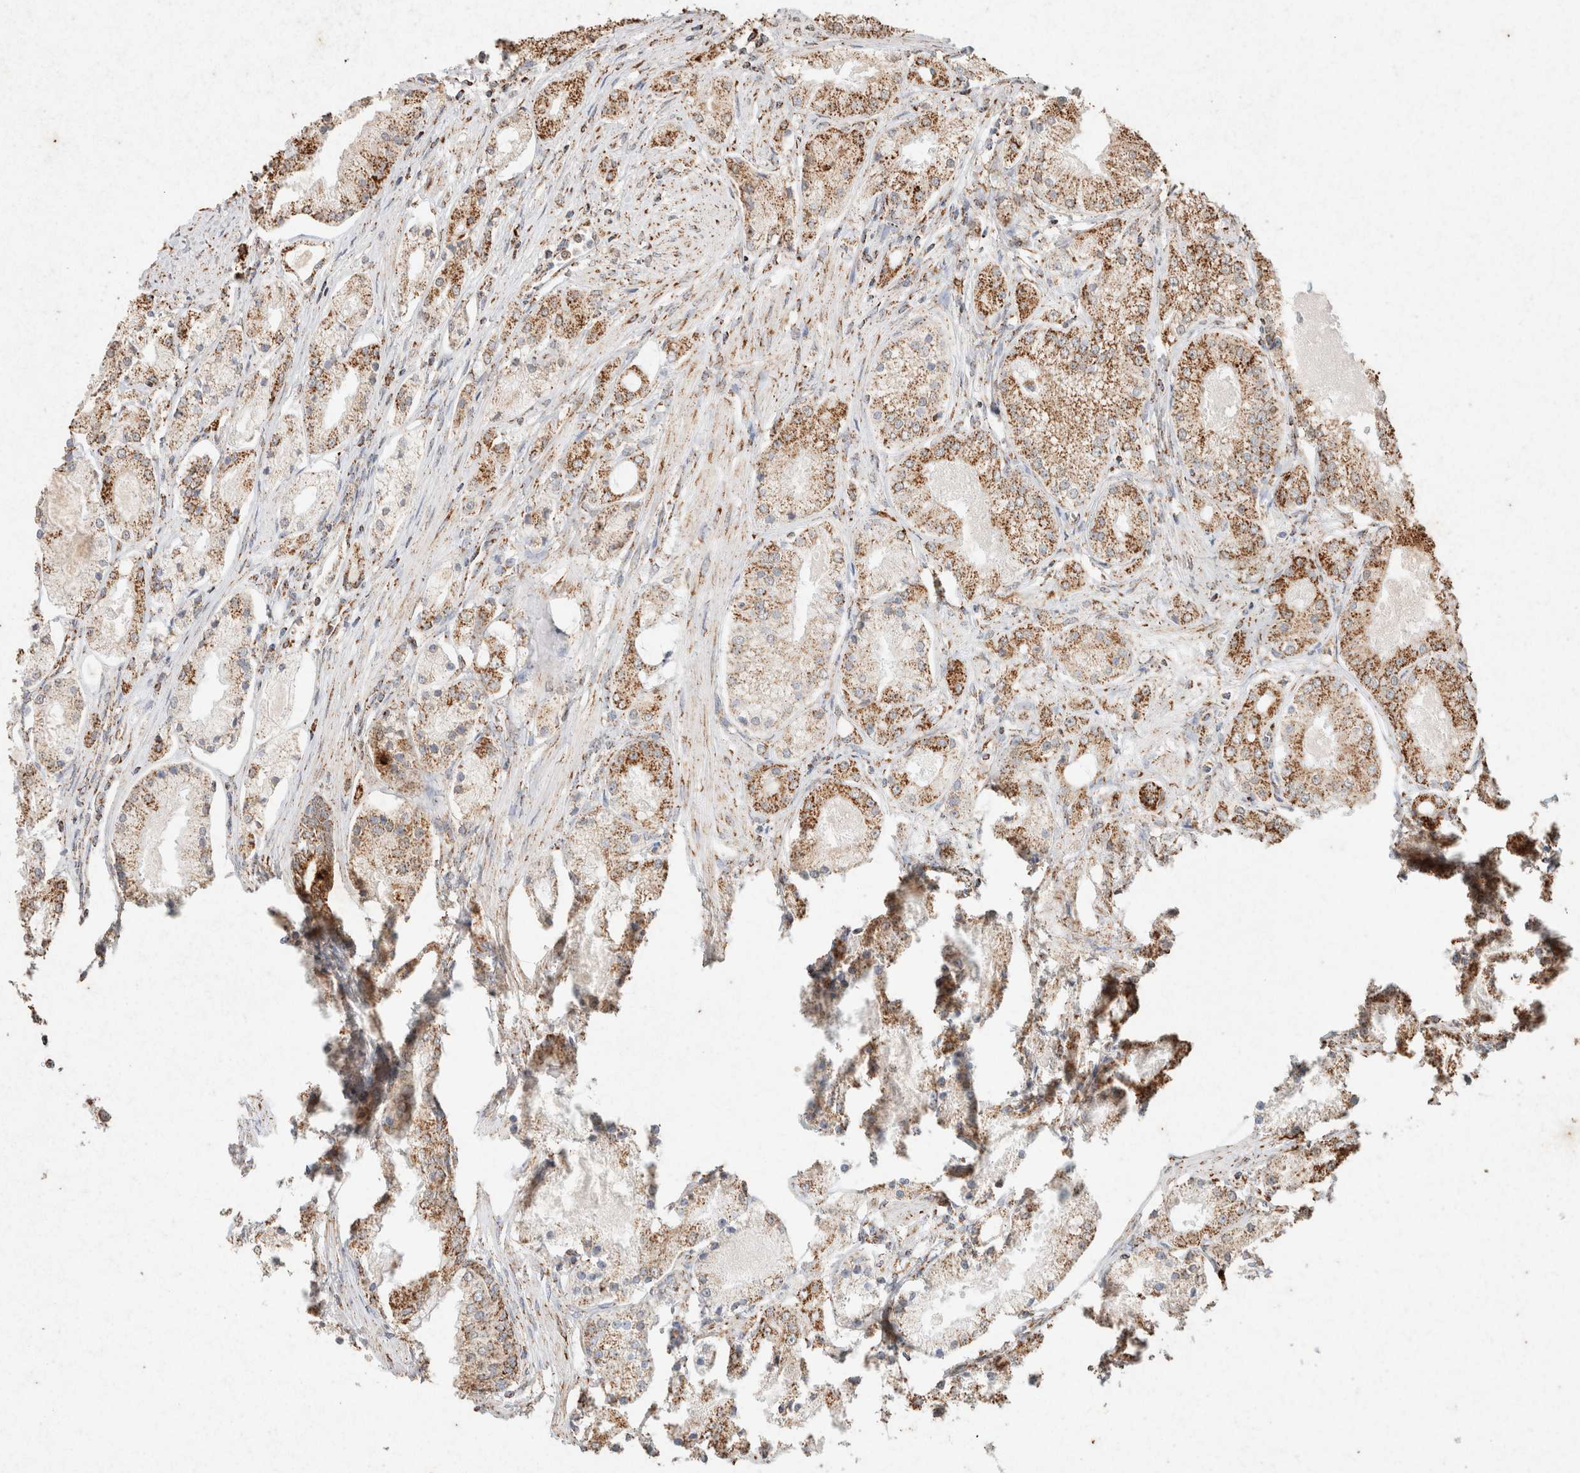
{"staining": {"intensity": "strong", "quantity": "25%-75%", "location": "cytoplasmic/membranous"}, "tissue": "prostate cancer", "cell_type": "Tumor cells", "image_type": "cancer", "snomed": [{"axis": "morphology", "description": "Adenocarcinoma, High grade"}, {"axis": "topography", "description": "Prostate"}], "caption": "Strong cytoplasmic/membranous staining for a protein is appreciated in approximately 25%-75% of tumor cells of prostate cancer (adenocarcinoma (high-grade)) using immunohistochemistry (IHC).", "gene": "SDC2", "patient": {"sex": "male", "age": 66}}